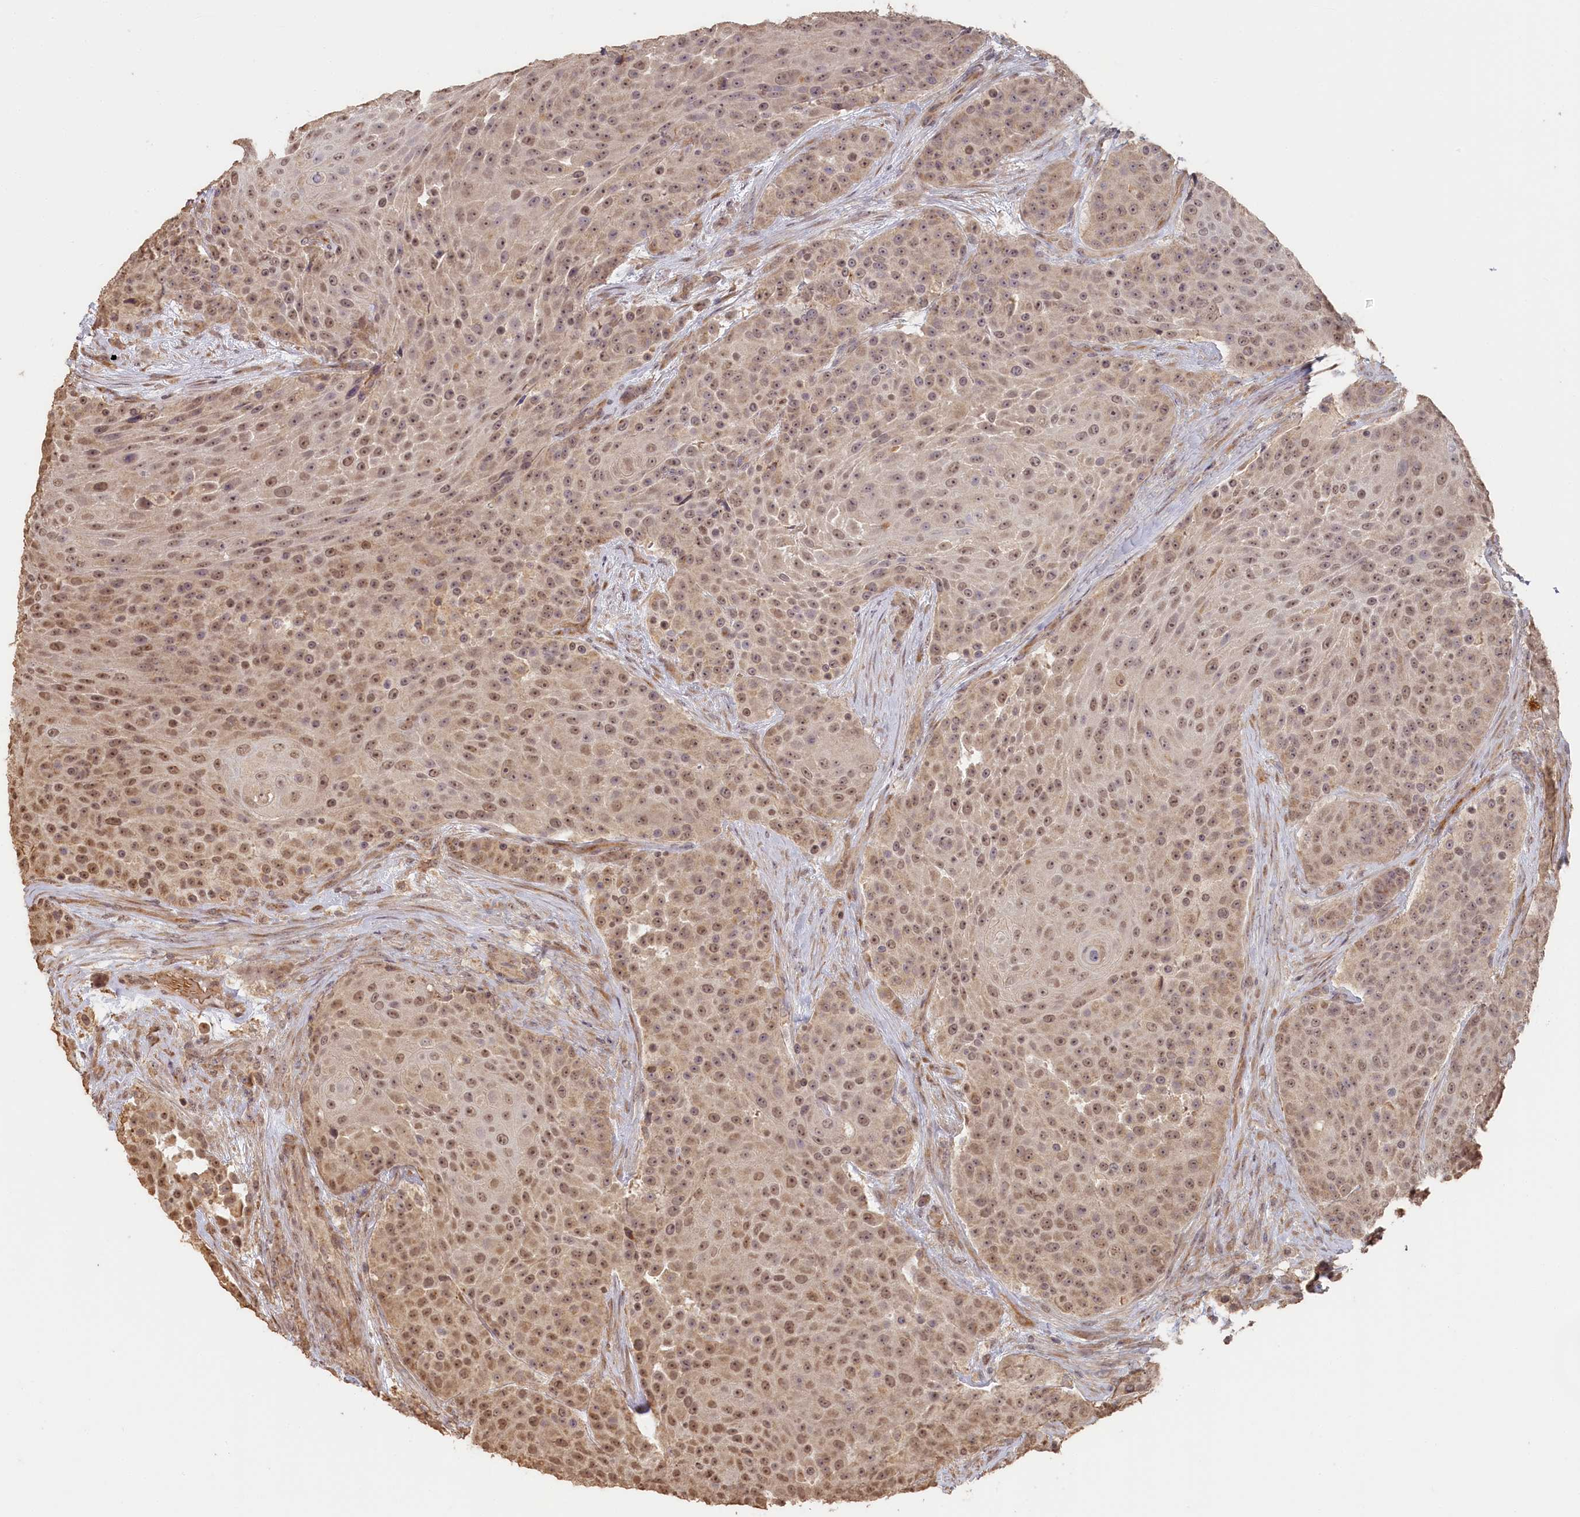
{"staining": {"intensity": "moderate", "quantity": "25%-75%", "location": "nuclear"}, "tissue": "urothelial cancer", "cell_type": "Tumor cells", "image_type": "cancer", "snomed": [{"axis": "morphology", "description": "Urothelial carcinoma, High grade"}, {"axis": "topography", "description": "Urinary bladder"}], "caption": "DAB immunohistochemical staining of human urothelial cancer shows moderate nuclear protein expression in approximately 25%-75% of tumor cells. (IHC, brightfield microscopy, high magnification).", "gene": "STX16", "patient": {"sex": "female", "age": 63}}